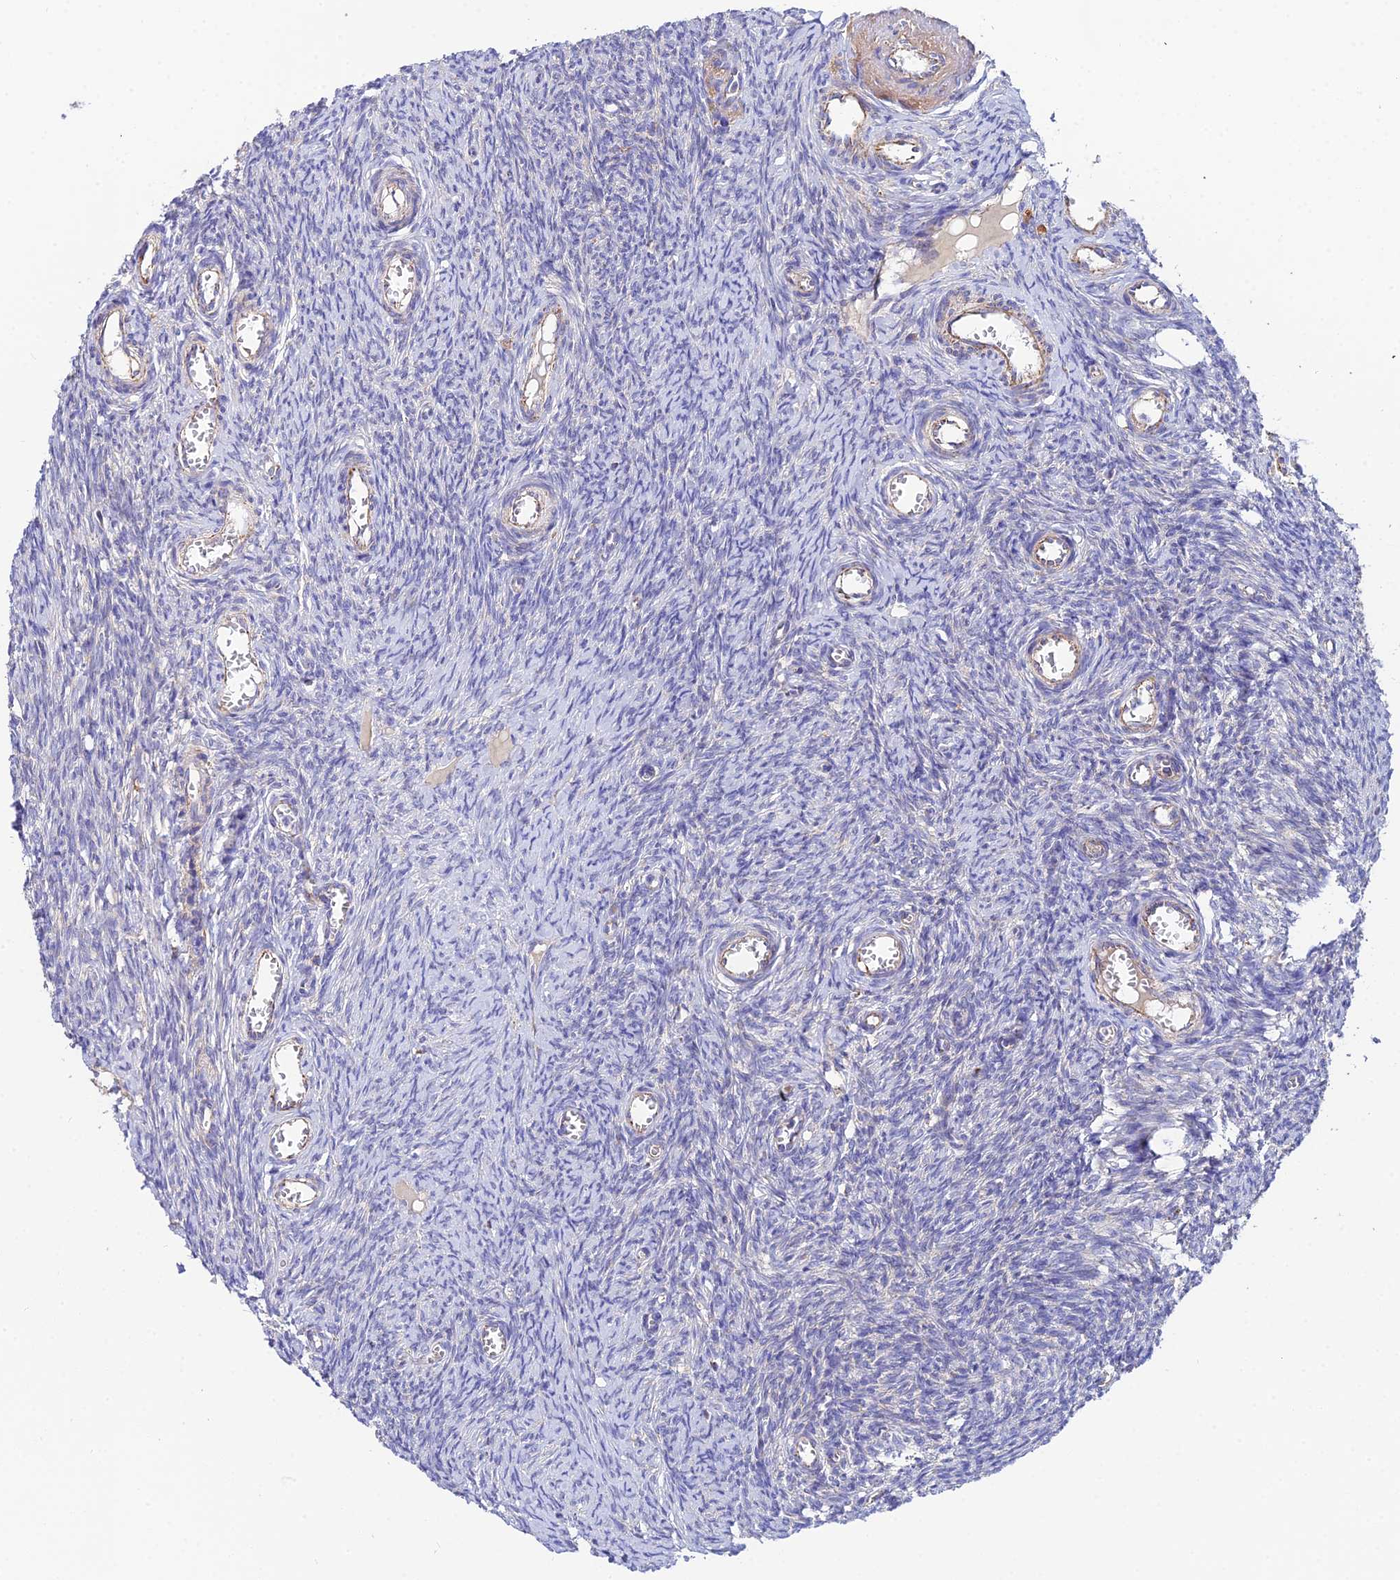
{"staining": {"intensity": "negative", "quantity": "none", "location": "none"}, "tissue": "ovary", "cell_type": "Ovarian stroma cells", "image_type": "normal", "snomed": [{"axis": "morphology", "description": "Normal tissue, NOS"}, {"axis": "topography", "description": "Ovary"}], "caption": "This is a micrograph of IHC staining of unremarkable ovary, which shows no staining in ovarian stroma cells. (IHC, brightfield microscopy, high magnification).", "gene": "NIPSNAP3A", "patient": {"sex": "female", "age": 44}}